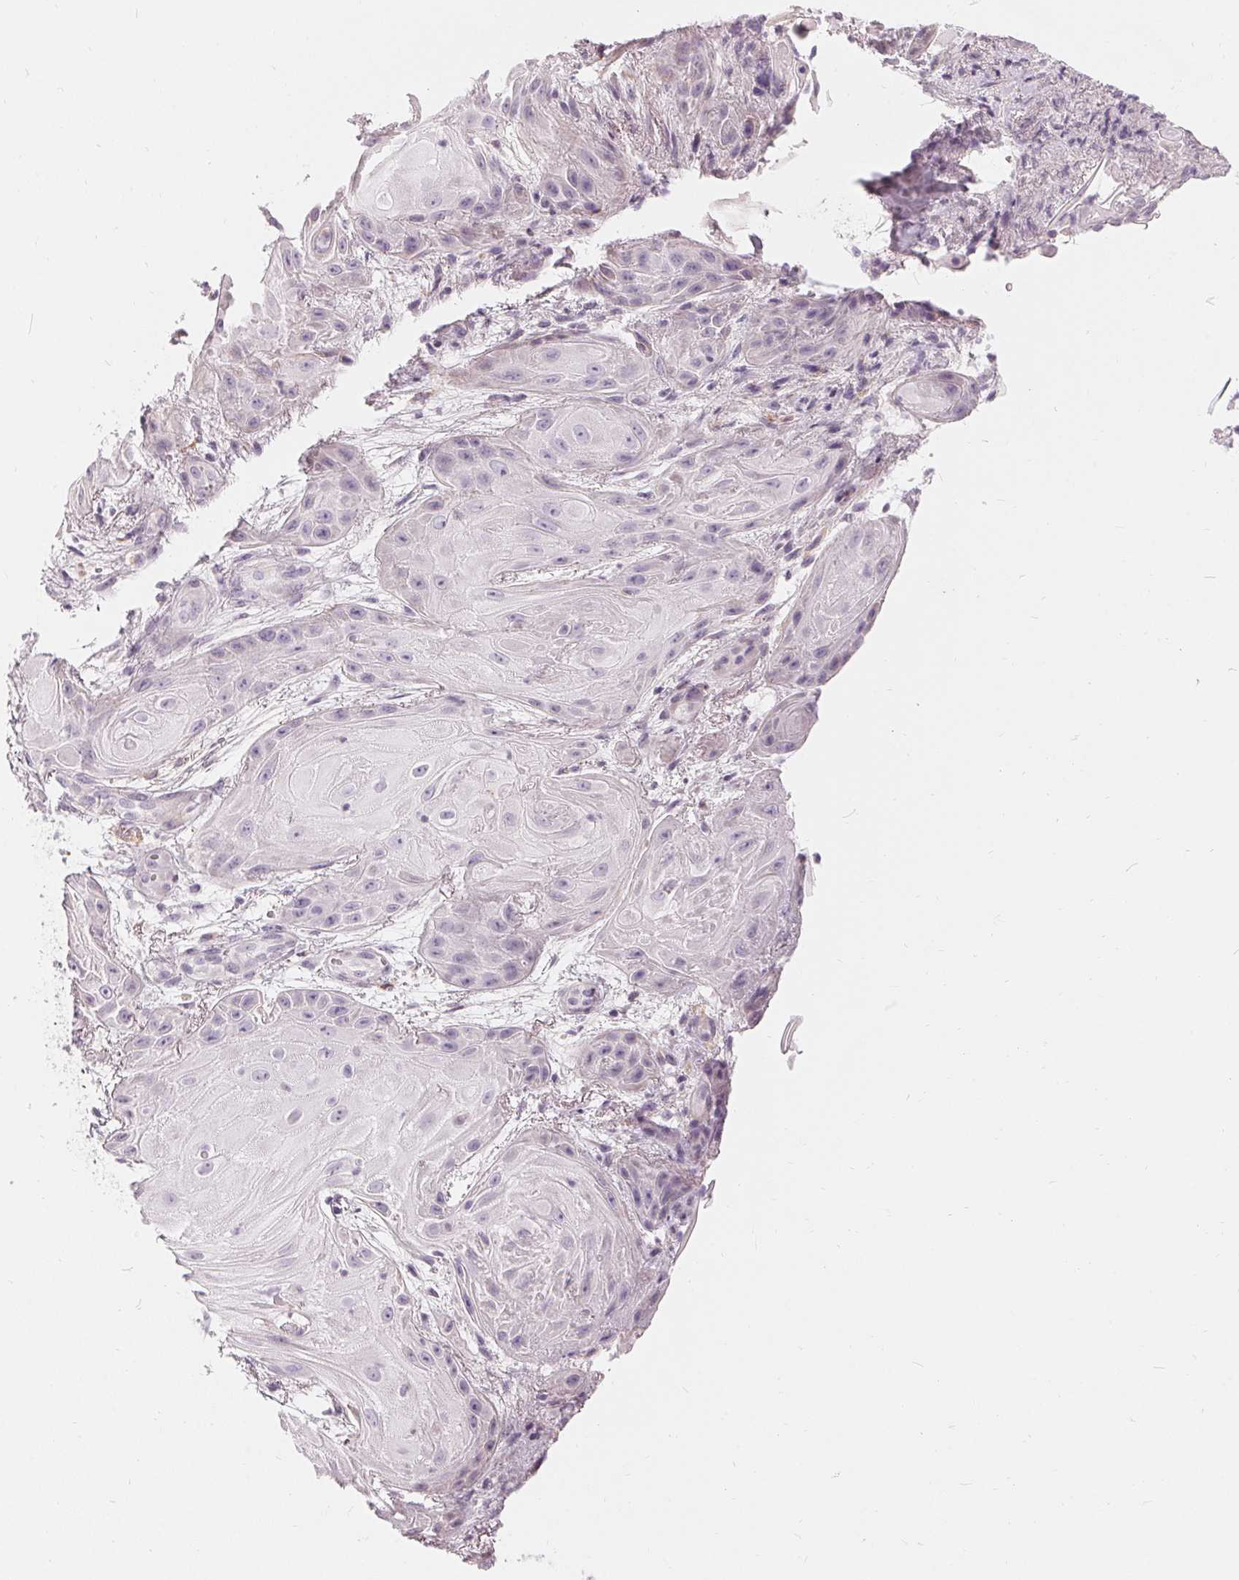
{"staining": {"intensity": "negative", "quantity": "none", "location": "none"}, "tissue": "skin cancer", "cell_type": "Tumor cells", "image_type": "cancer", "snomed": [{"axis": "morphology", "description": "Squamous cell carcinoma, NOS"}, {"axis": "topography", "description": "Skin"}], "caption": "This is an IHC image of squamous cell carcinoma (skin). There is no staining in tumor cells.", "gene": "HOPX", "patient": {"sex": "male", "age": 62}}